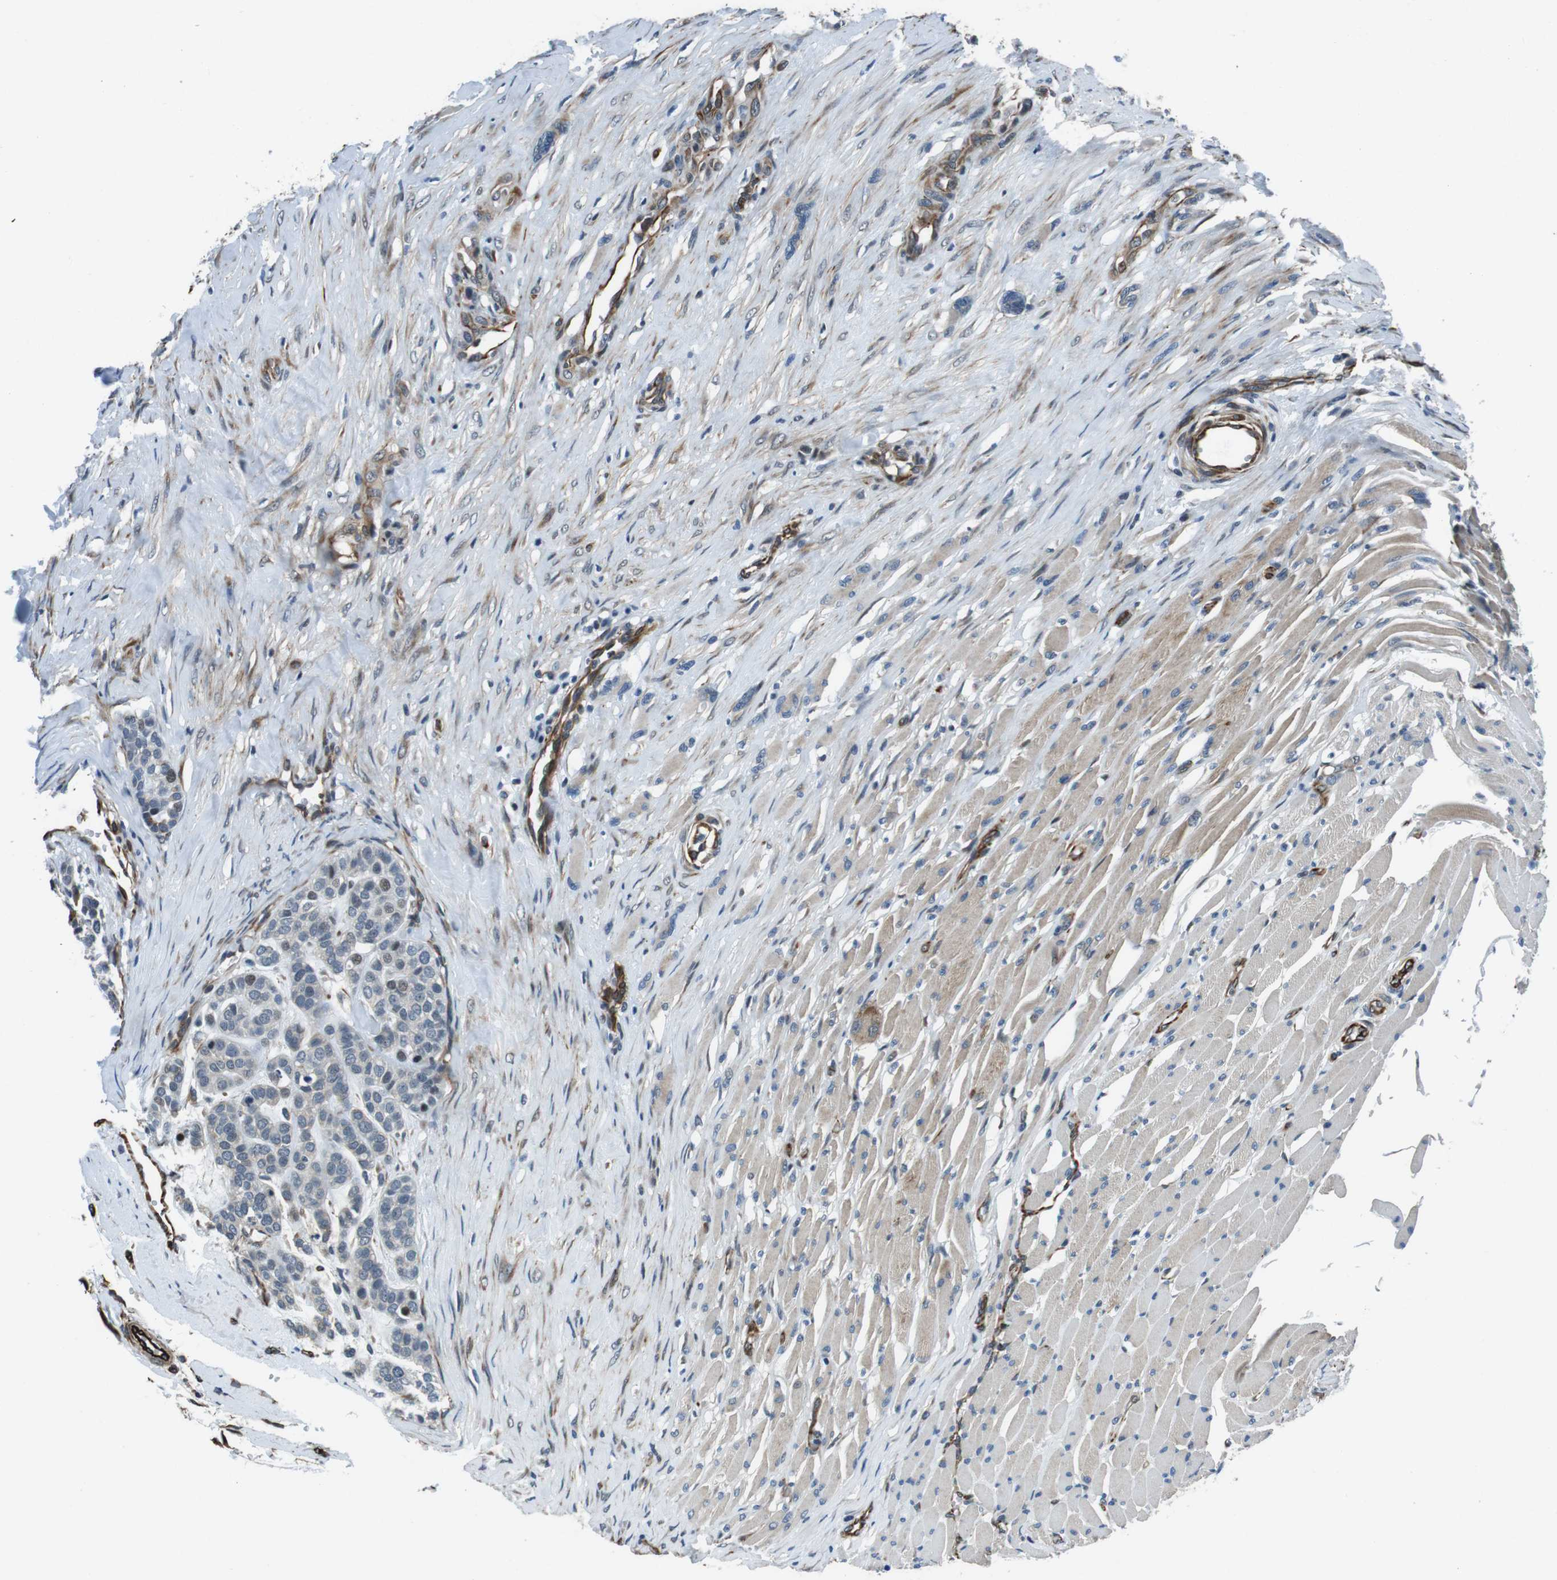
{"staining": {"intensity": "moderate", "quantity": "<25%", "location": "cytoplasmic/membranous"}, "tissue": "head and neck cancer", "cell_type": "Tumor cells", "image_type": "cancer", "snomed": [{"axis": "morphology", "description": "Adenocarcinoma, NOS"}, {"axis": "morphology", "description": "Adenoma, NOS"}, {"axis": "topography", "description": "Head-Neck"}], "caption": "A brown stain labels moderate cytoplasmic/membranous expression of a protein in human head and neck cancer (adenoma) tumor cells. Using DAB (brown) and hematoxylin (blue) stains, captured at high magnification using brightfield microscopy.", "gene": "LRRC49", "patient": {"sex": "female", "age": 55}}